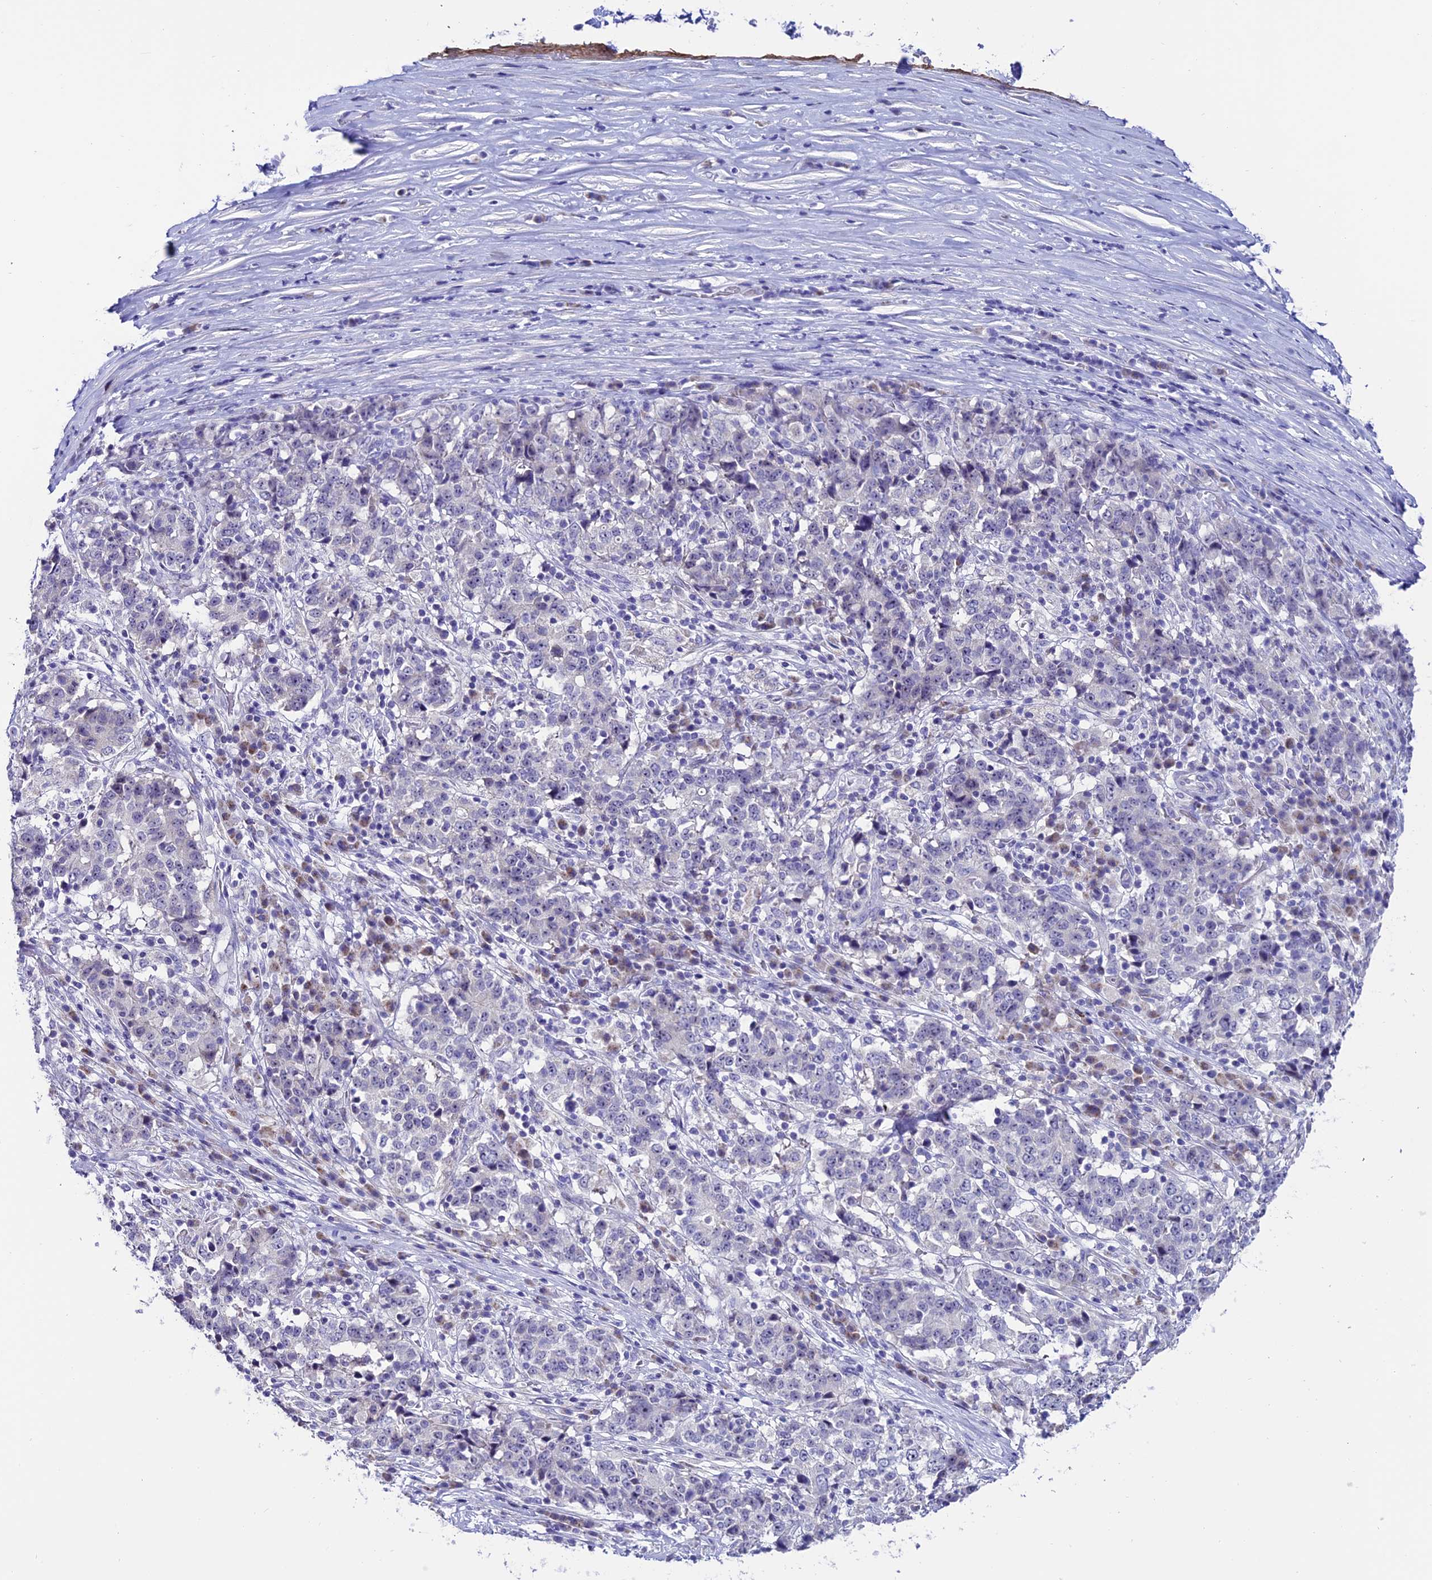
{"staining": {"intensity": "negative", "quantity": "none", "location": "none"}, "tissue": "stomach cancer", "cell_type": "Tumor cells", "image_type": "cancer", "snomed": [{"axis": "morphology", "description": "Adenocarcinoma, NOS"}, {"axis": "topography", "description": "Stomach"}], "caption": "This is an immunohistochemistry histopathology image of human stomach cancer. There is no expression in tumor cells.", "gene": "SLC10A1", "patient": {"sex": "male", "age": 59}}